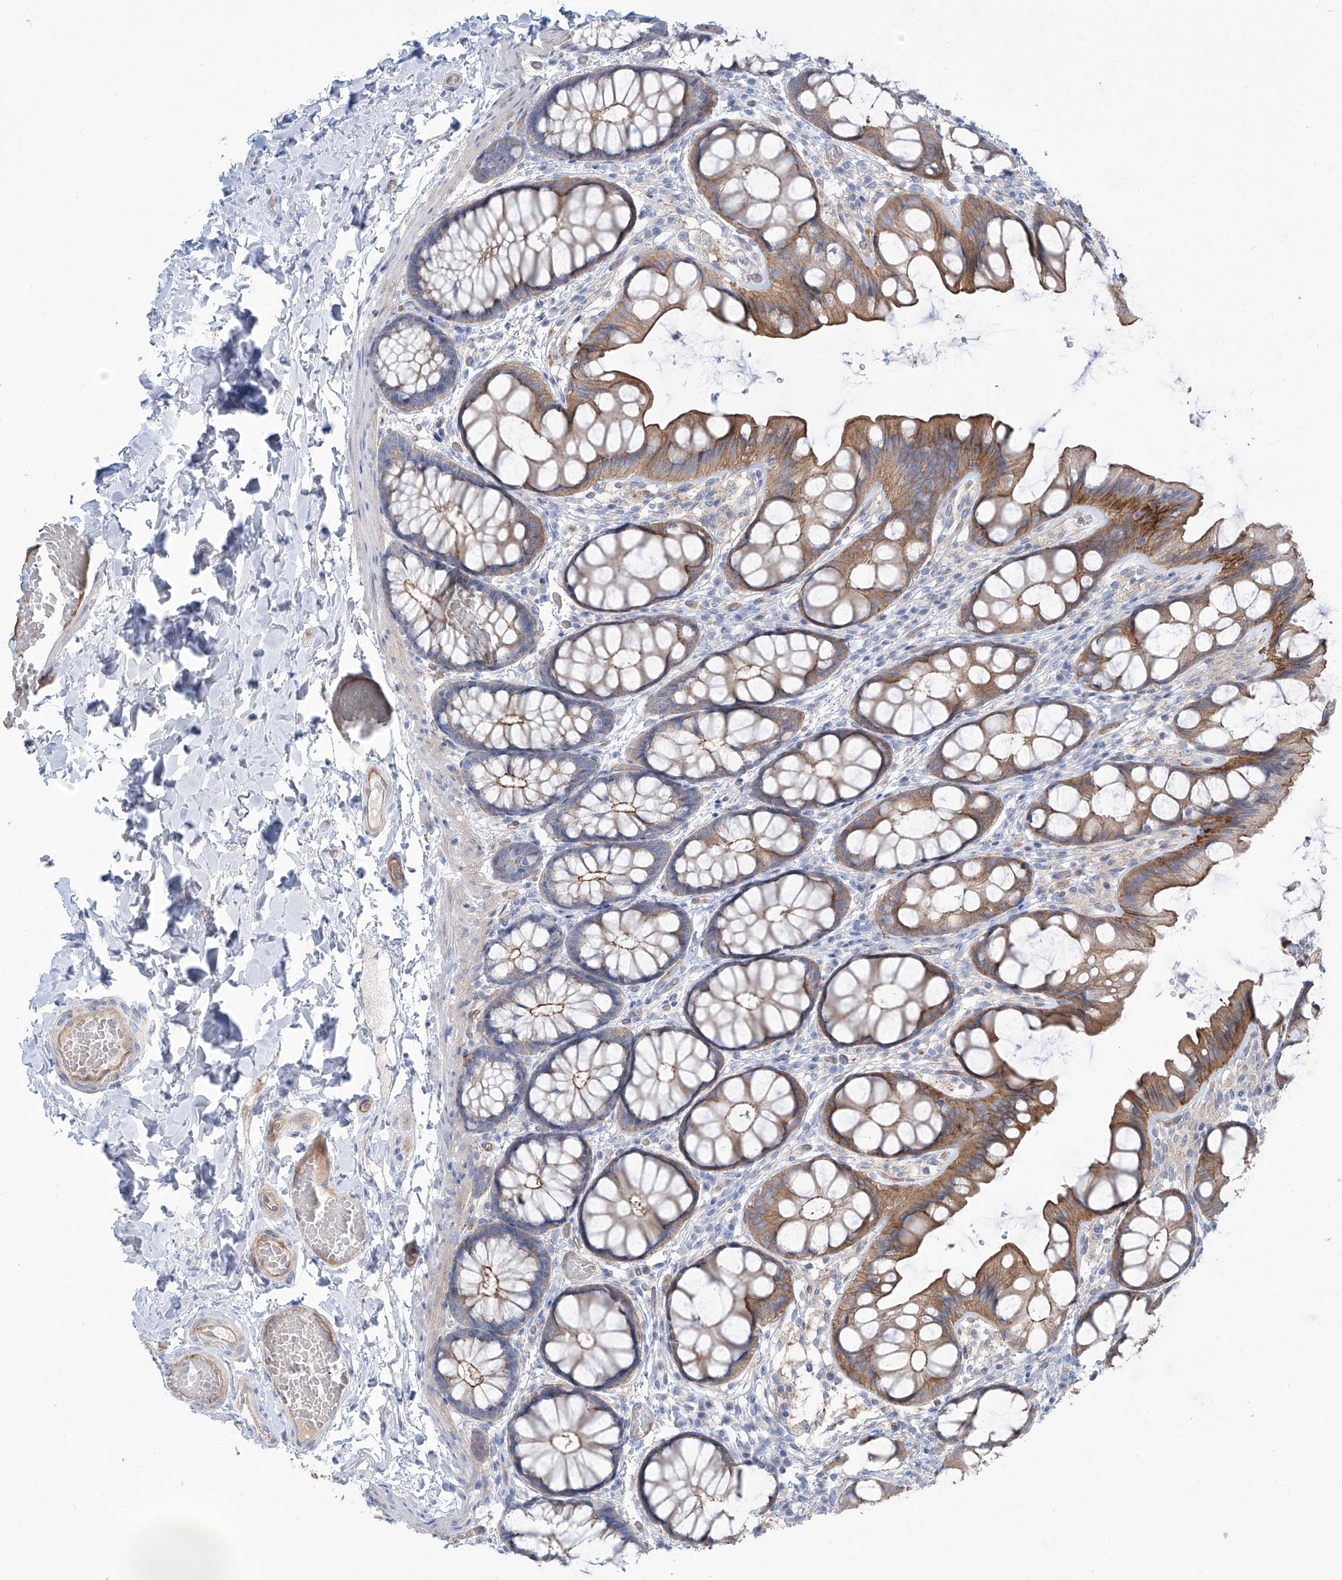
{"staining": {"intensity": "moderate", "quantity": ">75%", "location": "cytoplasmic/membranous"}, "tissue": "colon", "cell_type": "Endothelial cells", "image_type": "normal", "snomed": [{"axis": "morphology", "description": "Normal tissue, NOS"}, {"axis": "topography", "description": "Colon"}], "caption": "DAB immunohistochemical staining of normal colon displays moderate cytoplasmic/membranous protein expression in approximately >75% of endothelial cells.", "gene": "TMEM209", "patient": {"sex": "male", "age": 47}}